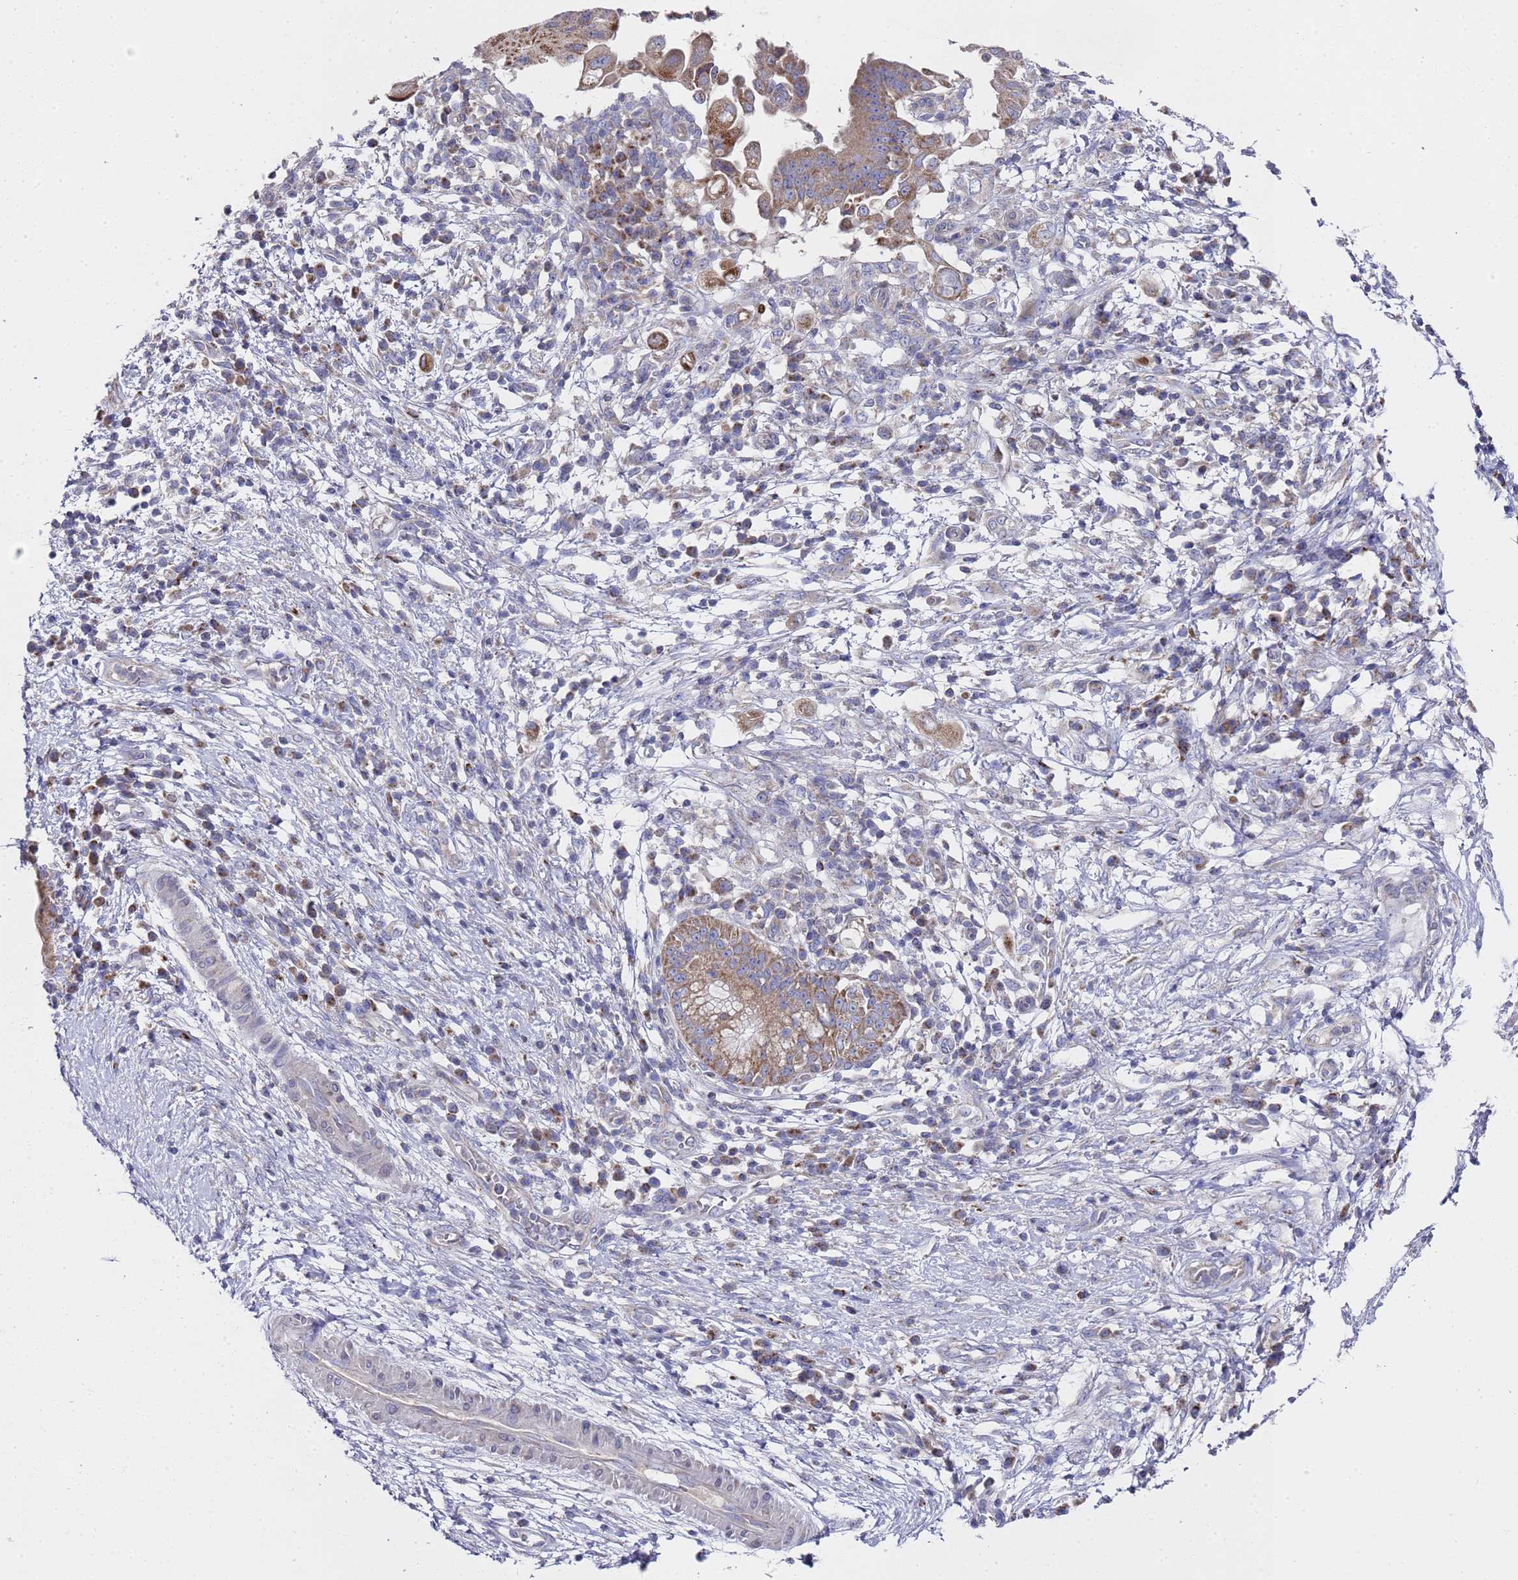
{"staining": {"intensity": "moderate", "quantity": ">75%", "location": "cytoplasmic/membranous"}, "tissue": "pancreatic cancer", "cell_type": "Tumor cells", "image_type": "cancer", "snomed": [{"axis": "morphology", "description": "Adenocarcinoma, NOS"}, {"axis": "topography", "description": "Pancreas"}], "caption": "There is medium levels of moderate cytoplasmic/membranous positivity in tumor cells of pancreatic cancer, as demonstrated by immunohistochemical staining (brown color).", "gene": "NPEPPS", "patient": {"sex": "male", "age": 68}}